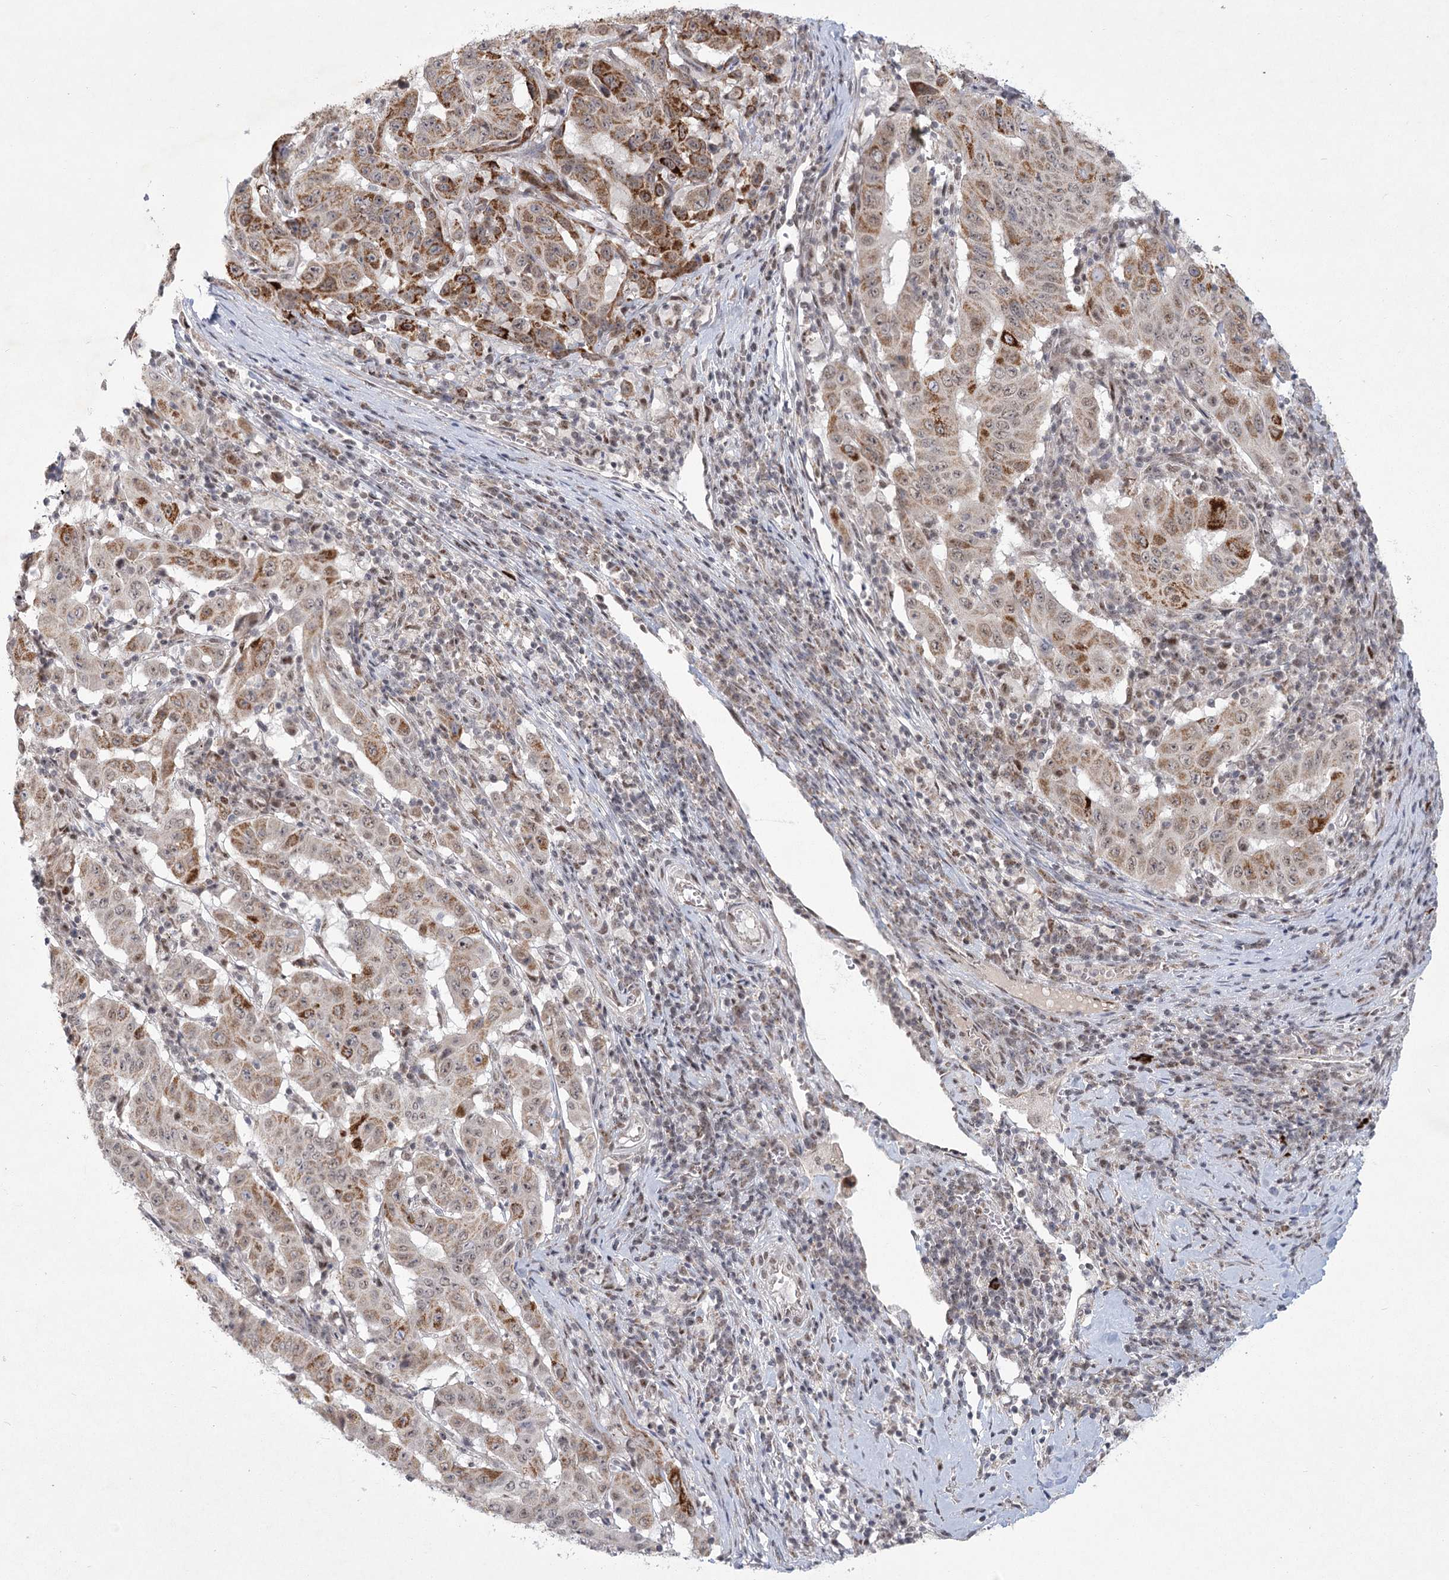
{"staining": {"intensity": "moderate", "quantity": "25%-75%", "location": "cytoplasmic/membranous"}, "tissue": "pancreatic cancer", "cell_type": "Tumor cells", "image_type": "cancer", "snomed": [{"axis": "morphology", "description": "Adenocarcinoma, NOS"}, {"axis": "topography", "description": "Pancreas"}], "caption": "Pancreatic cancer tissue demonstrates moderate cytoplasmic/membranous positivity in approximately 25%-75% of tumor cells", "gene": "CIB4", "patient": {"sex": "male", "age": 63}}